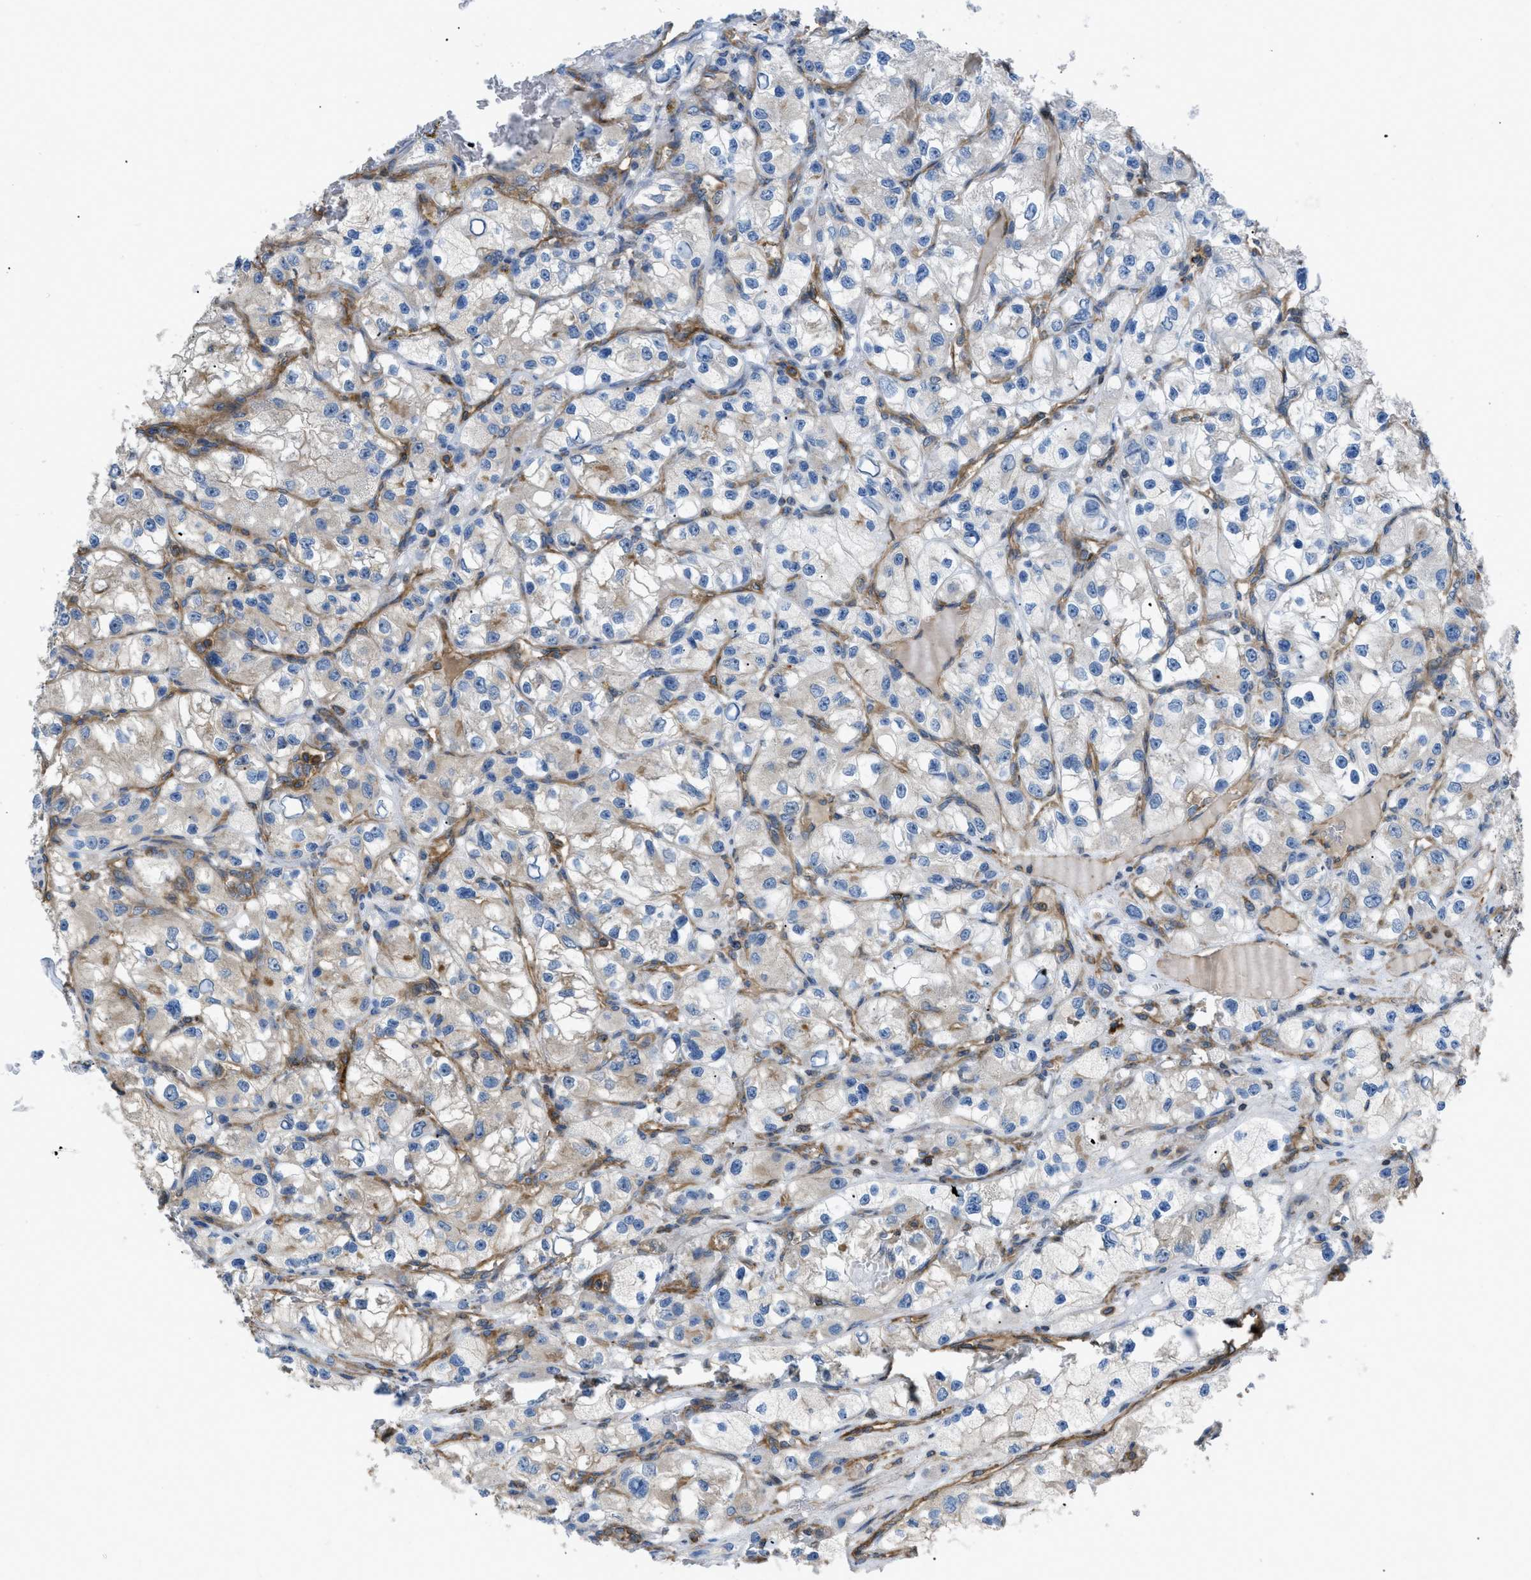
{"staining": {"intensity": "negative", "quantity": "none", "location": "none"}, "tissue": "renal cancer", "cell_type": "Tumor cells", "image_type": "cancer", "snomed": [{"axis": "morphology", "description": "Adenocarcinoma, NOS"}, {"axis": "topography", "description": "Kidney"}], "caption": "Photomicrograph shows no significant protein expression in tumor cells of renal cancer (adenocarcinoma).", "gene": "ATP2A3", "patient": {"sex": "female", "age": 57}}